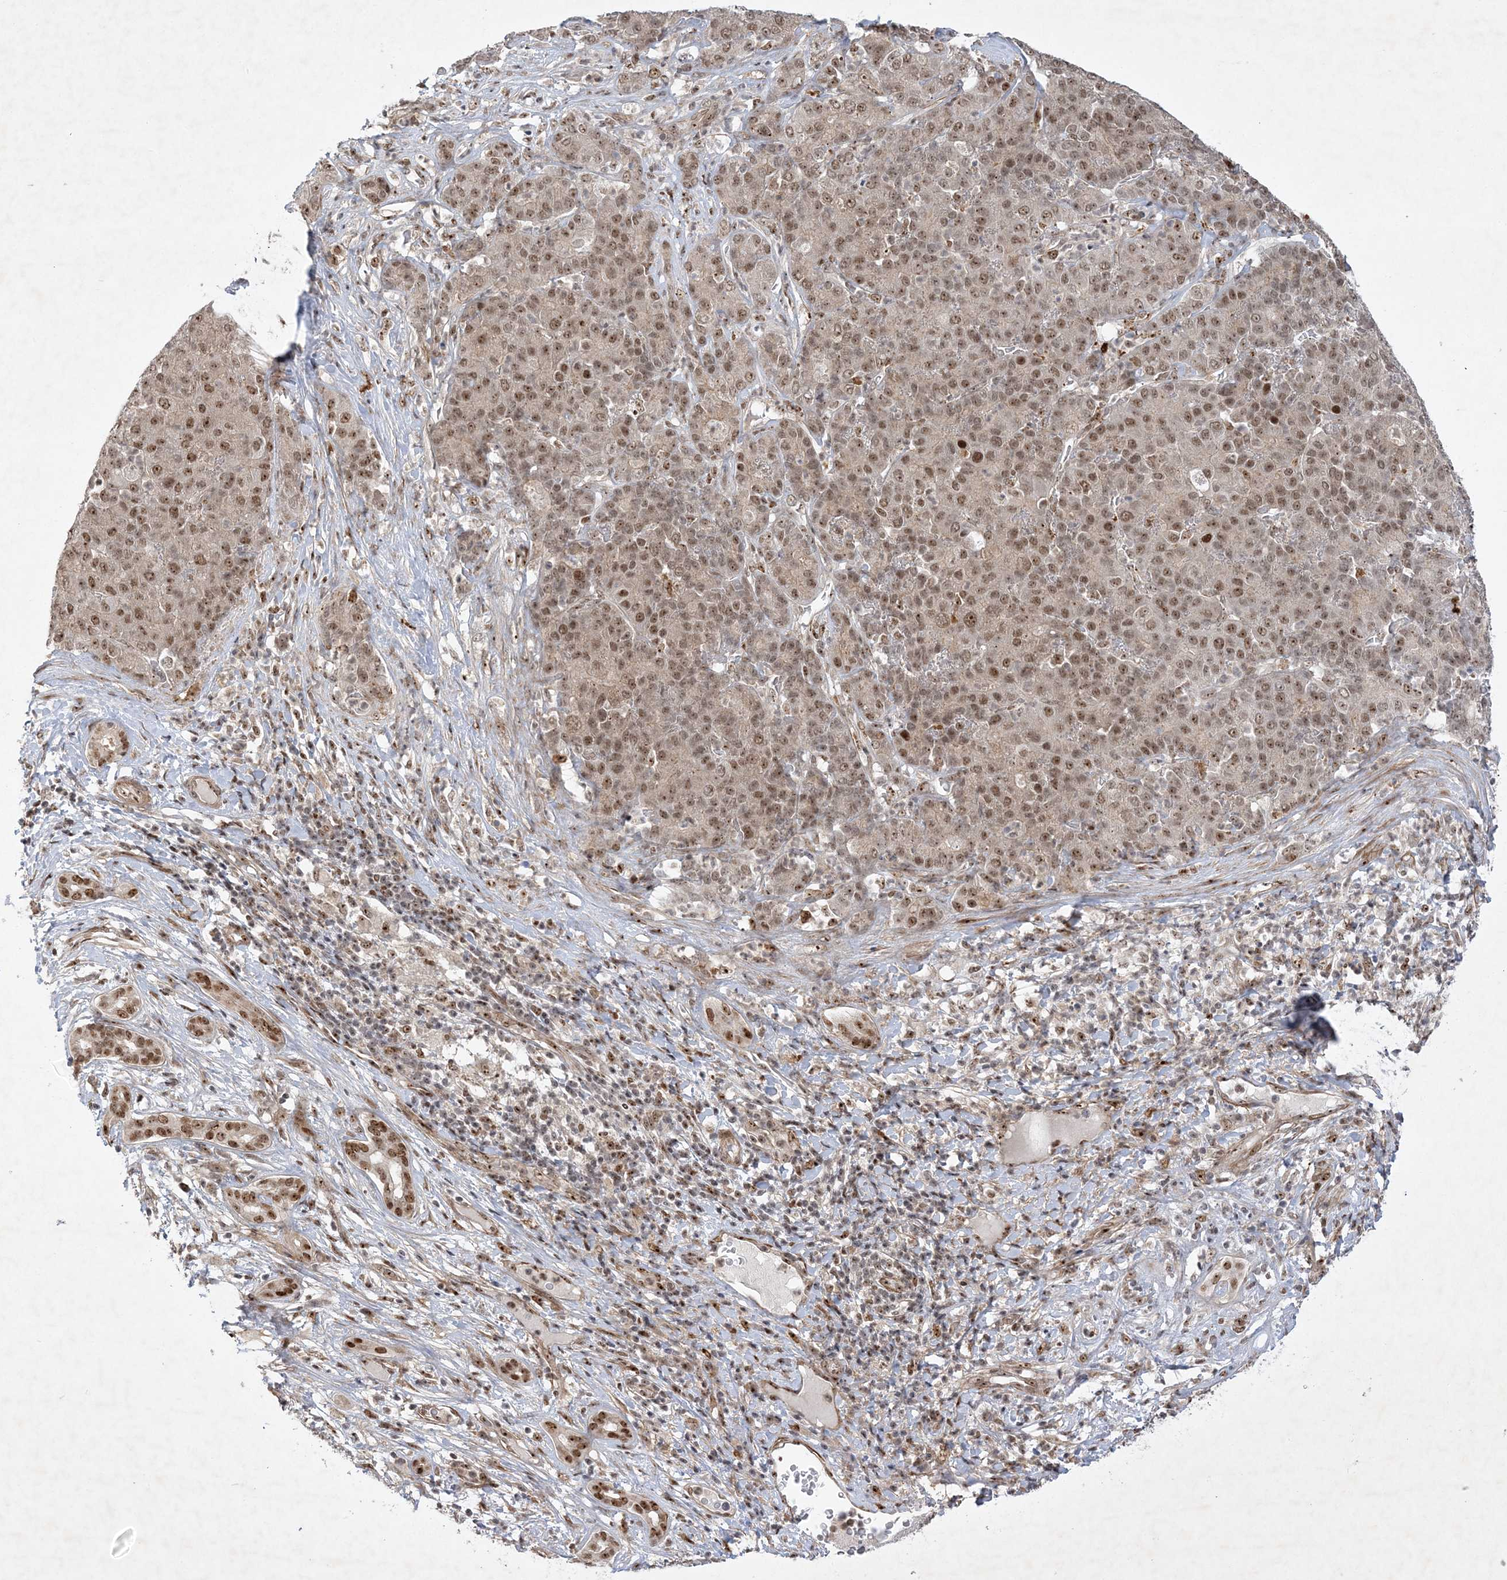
{"staining": {"intensity": "moderate", "quantity": "25%-75%", "location": "nuclear"}, "tissue": "liver cancer", "cell_type": "Tumor cells", "image_type": "cancer", "snomed": [{"axis": "morphology", "description": "Carcinoma, Hepatocellular, NOS"}, {"axis": "topography", "description": "Liver"}], "caption": "DAB (3,3'-diaminobenzidine) immunohistochemical staining of liver cancer (hepatocellular carcinoma) displays moderate nuclear protein expression in about 25%-75% of tumor cells. (Brightfield microscopy of DAB IHC at high magnification).", "gene": "NPM3", "patient": {"sex": "male", "age": 65}}